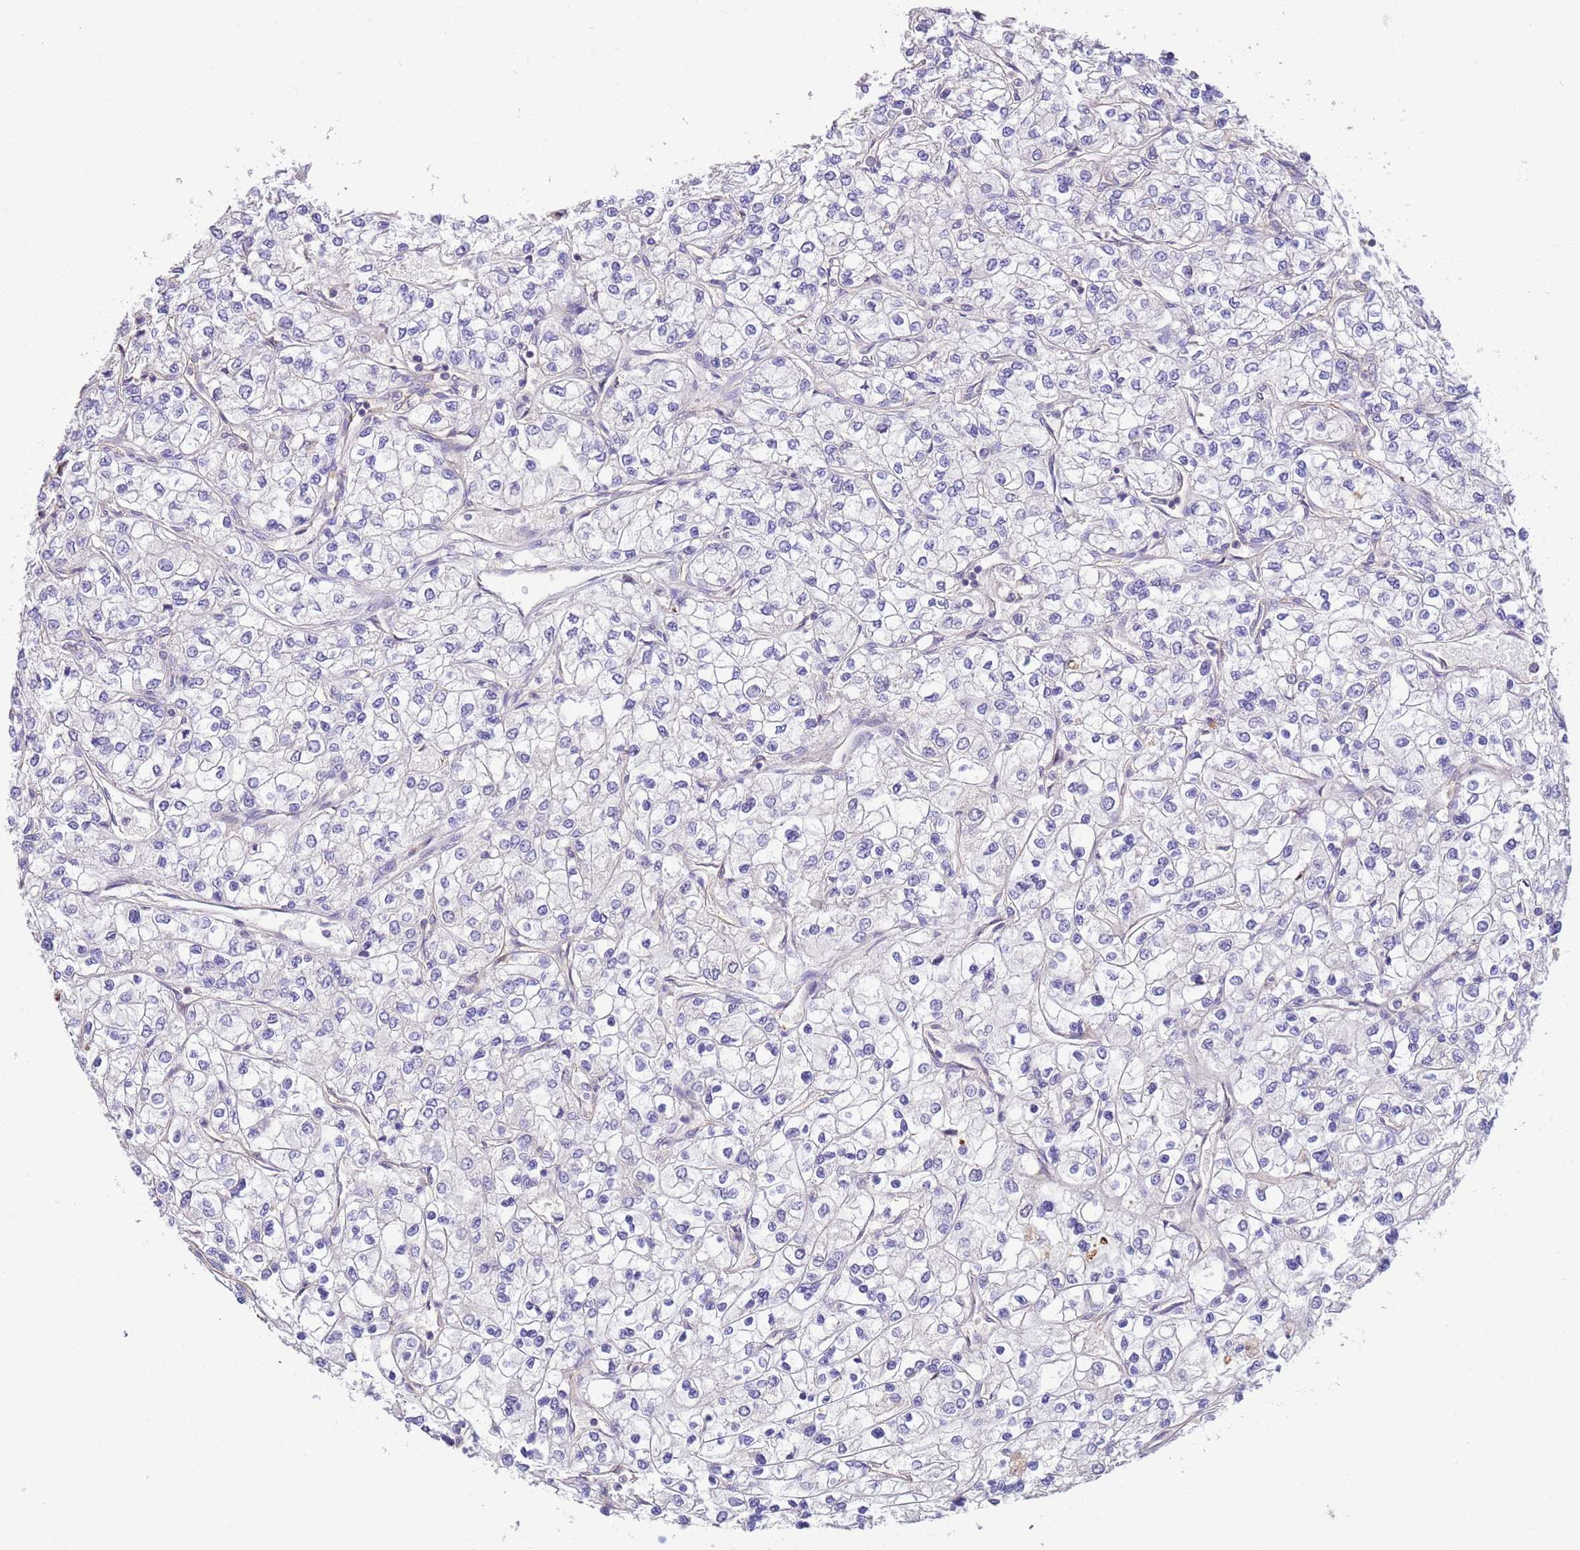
{"staining": {"intensity": "negative", "quantity": "none", "location": "none"}, "tissue": "renal cancer", "cell_type": "Tumor cells", "image_type": "cancer", "snomed": [{"axis": "morphology", "description": "Adenocarcinoma, NOS"}, {"axis": "topography", "description": "Kidney"}], "caption": "High magnification brightfield microscopy of adenocarcinoma (renal) stained with DAB (3,3'-diaminobenzidine) (brown) and counterstained with hematoxylin (blue): tumor cells show no significant staining.", "gene": "SFTPA1", "patient": {"sex": "male", "age": 80}}